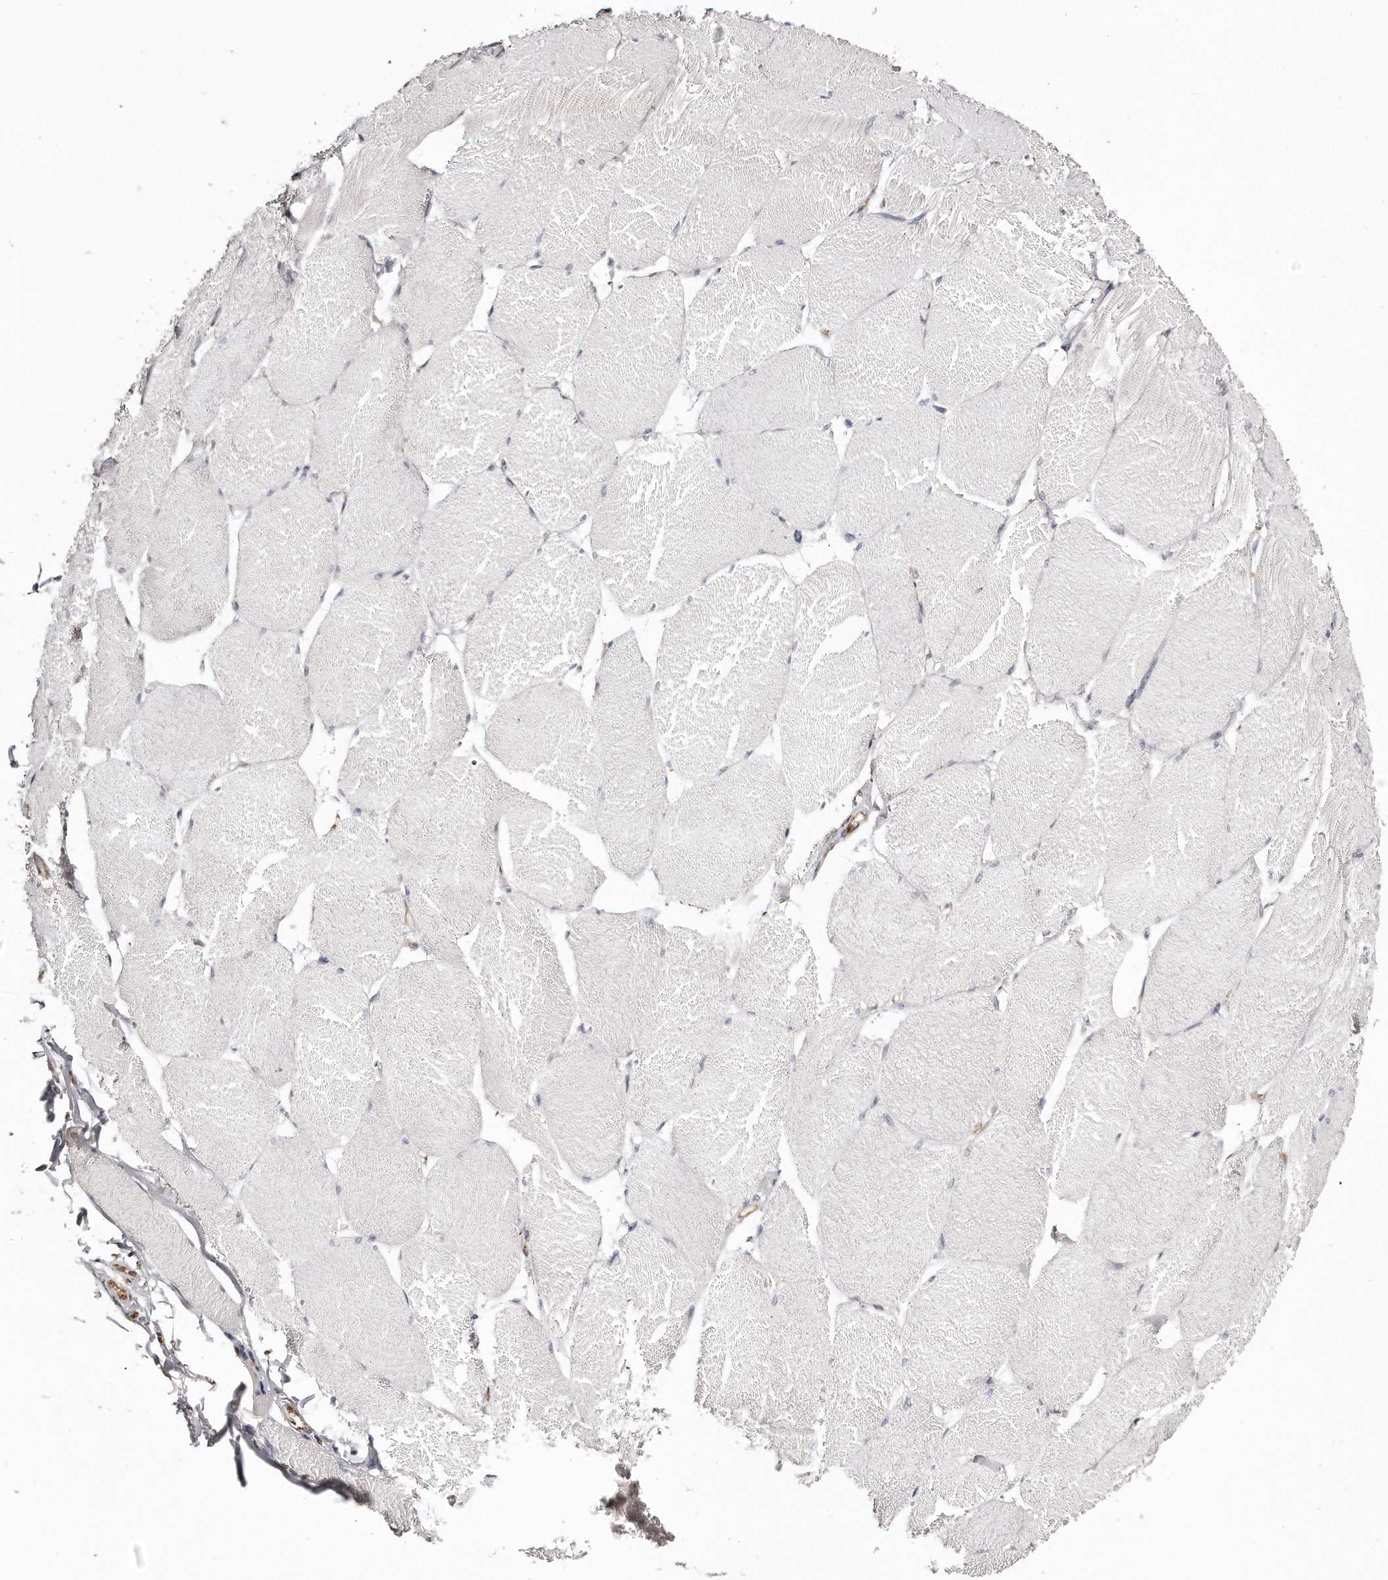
{"staining": {"intensity": "negative", "quantity": "none", "location": "none"}, "tissue": "skeletal muscle", "cell_type": "Myocytes", "image_type": "normal", "snomed": [{"axis": "morphology", "description": "Normal tissue, NOS"}, {"axis": "topography", "description": "Skin"}, {"axis": "topography", "description": "Skeletal muscle"}], "caption": "Protein analysis of normal skeletal muscle demonstrates no significant expression in myocytes.", "gene": "ZYG11A", "patient": {"sex": "male", "age": 83}}